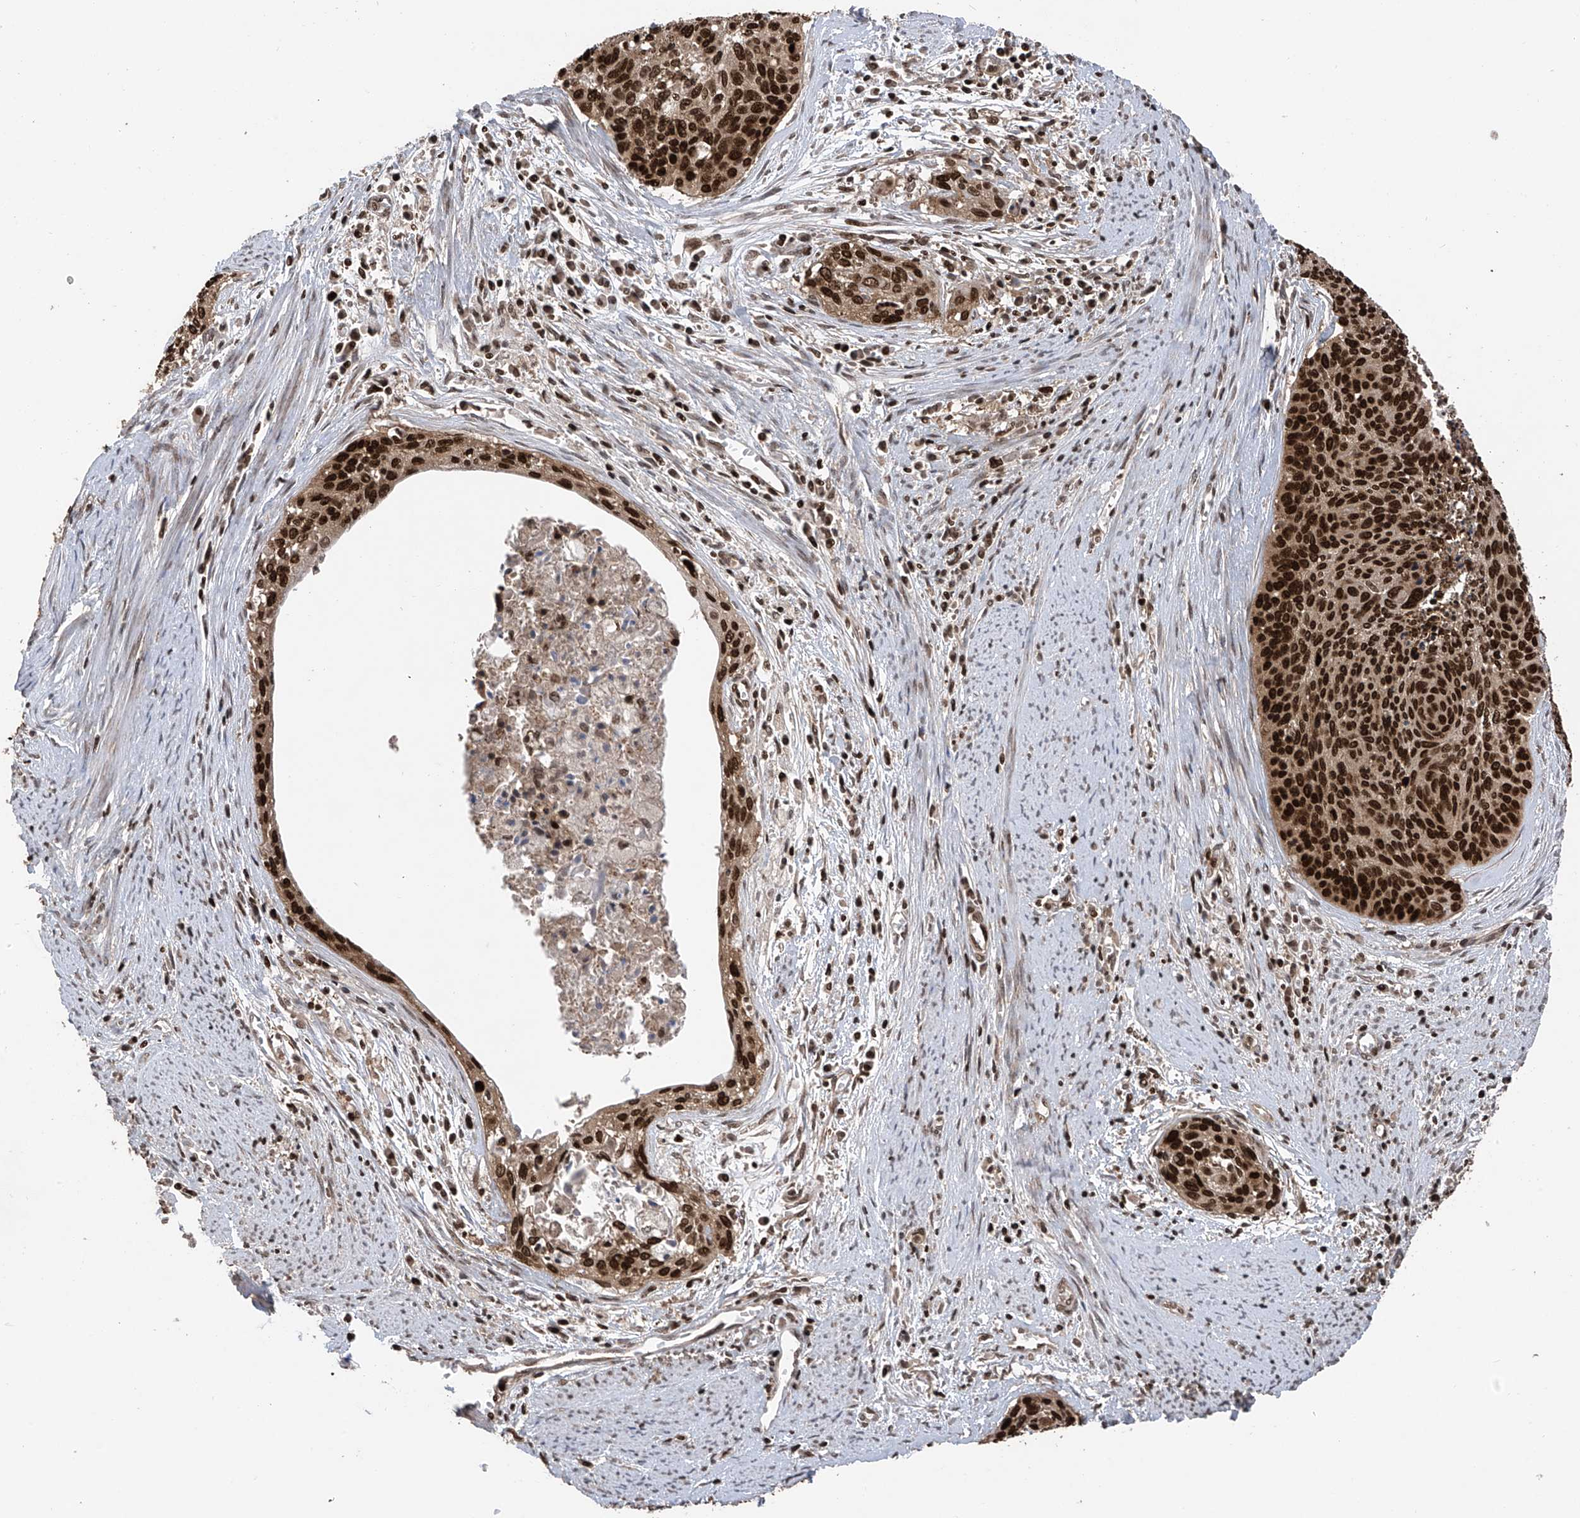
{"staining": {"intensity": "strong", "quantity": ">75%", "location": "nuclear"}, "tissue": "cervical cancer", "cell_type": "Tumor cells", "image_type": "cancer", "snomed": [{"axis": "morphology", "description": "Squamous cell carcinoma, NOS"}, {"axis": "topography", "description": "Cervix"}], "caption": "High-power microscopy captured an immunohistochemistry (IHC) image of cervical cancer (squamous cell carcinoma), revealing strong nuclear expression in about >75% of tumor cells.", "gene": "DNAJC9", "patient": {"sex": "female", "age": 55}}